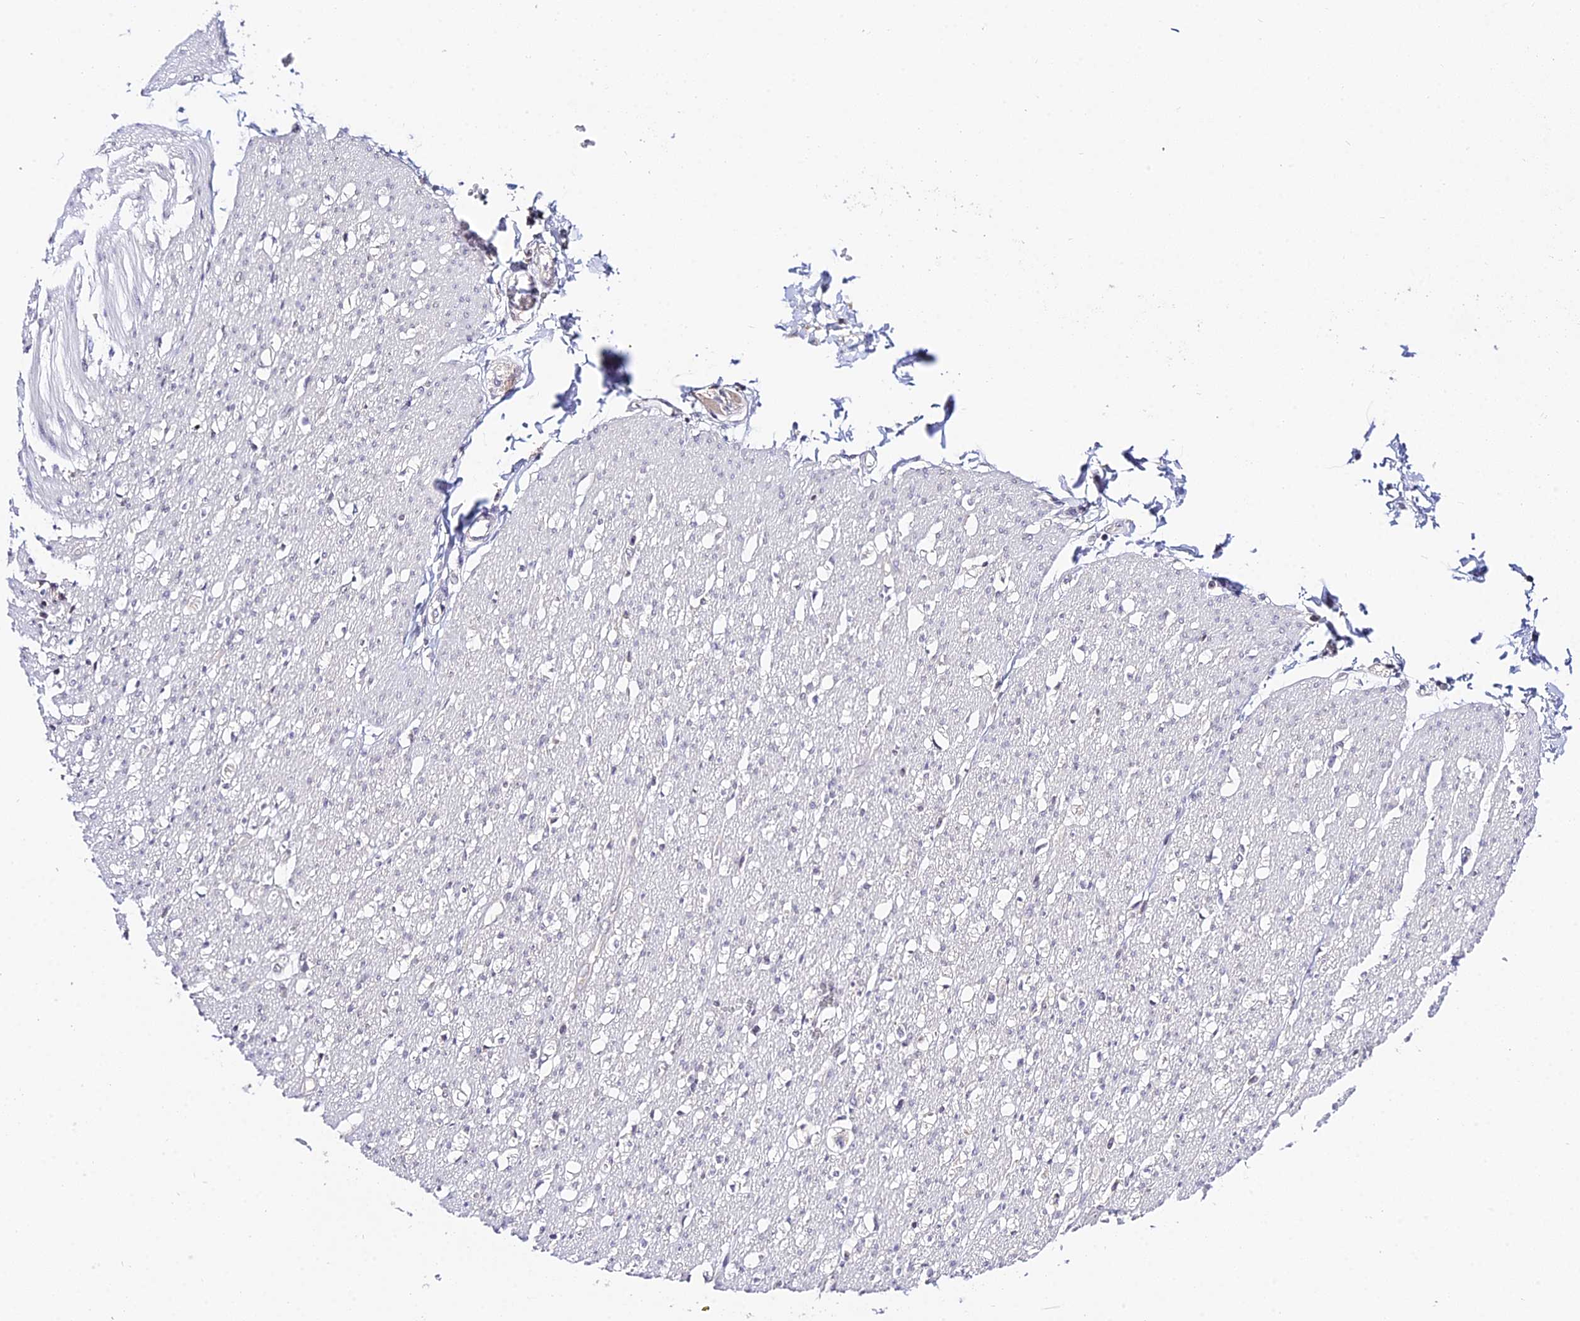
{"staining": {"intensity": "negative", "quantity": "none", "location": "none"}, "tissue": "smooth muscle", "cell_type": "Smooth muscle cells", "image_type": "normal", "snomed": [{"axis": "morphology", "description": "Normal tissue, NOS"}, {"axis": "morphology", "description": "Adenocarcinoma, NOS"}, {"axis": "topography", "description": "Colon"}, {"axis": "topography", "description": "Peripheral nerve tissue"}], "caption": "An immunohistochemistry (IHC) photomicrograph of normal smooth muscle is shown. There is no staining in smooth muscle cells of smooth muscle.", "gene": "TEKT1", "patient": {"sex": "male", "age": 14}}